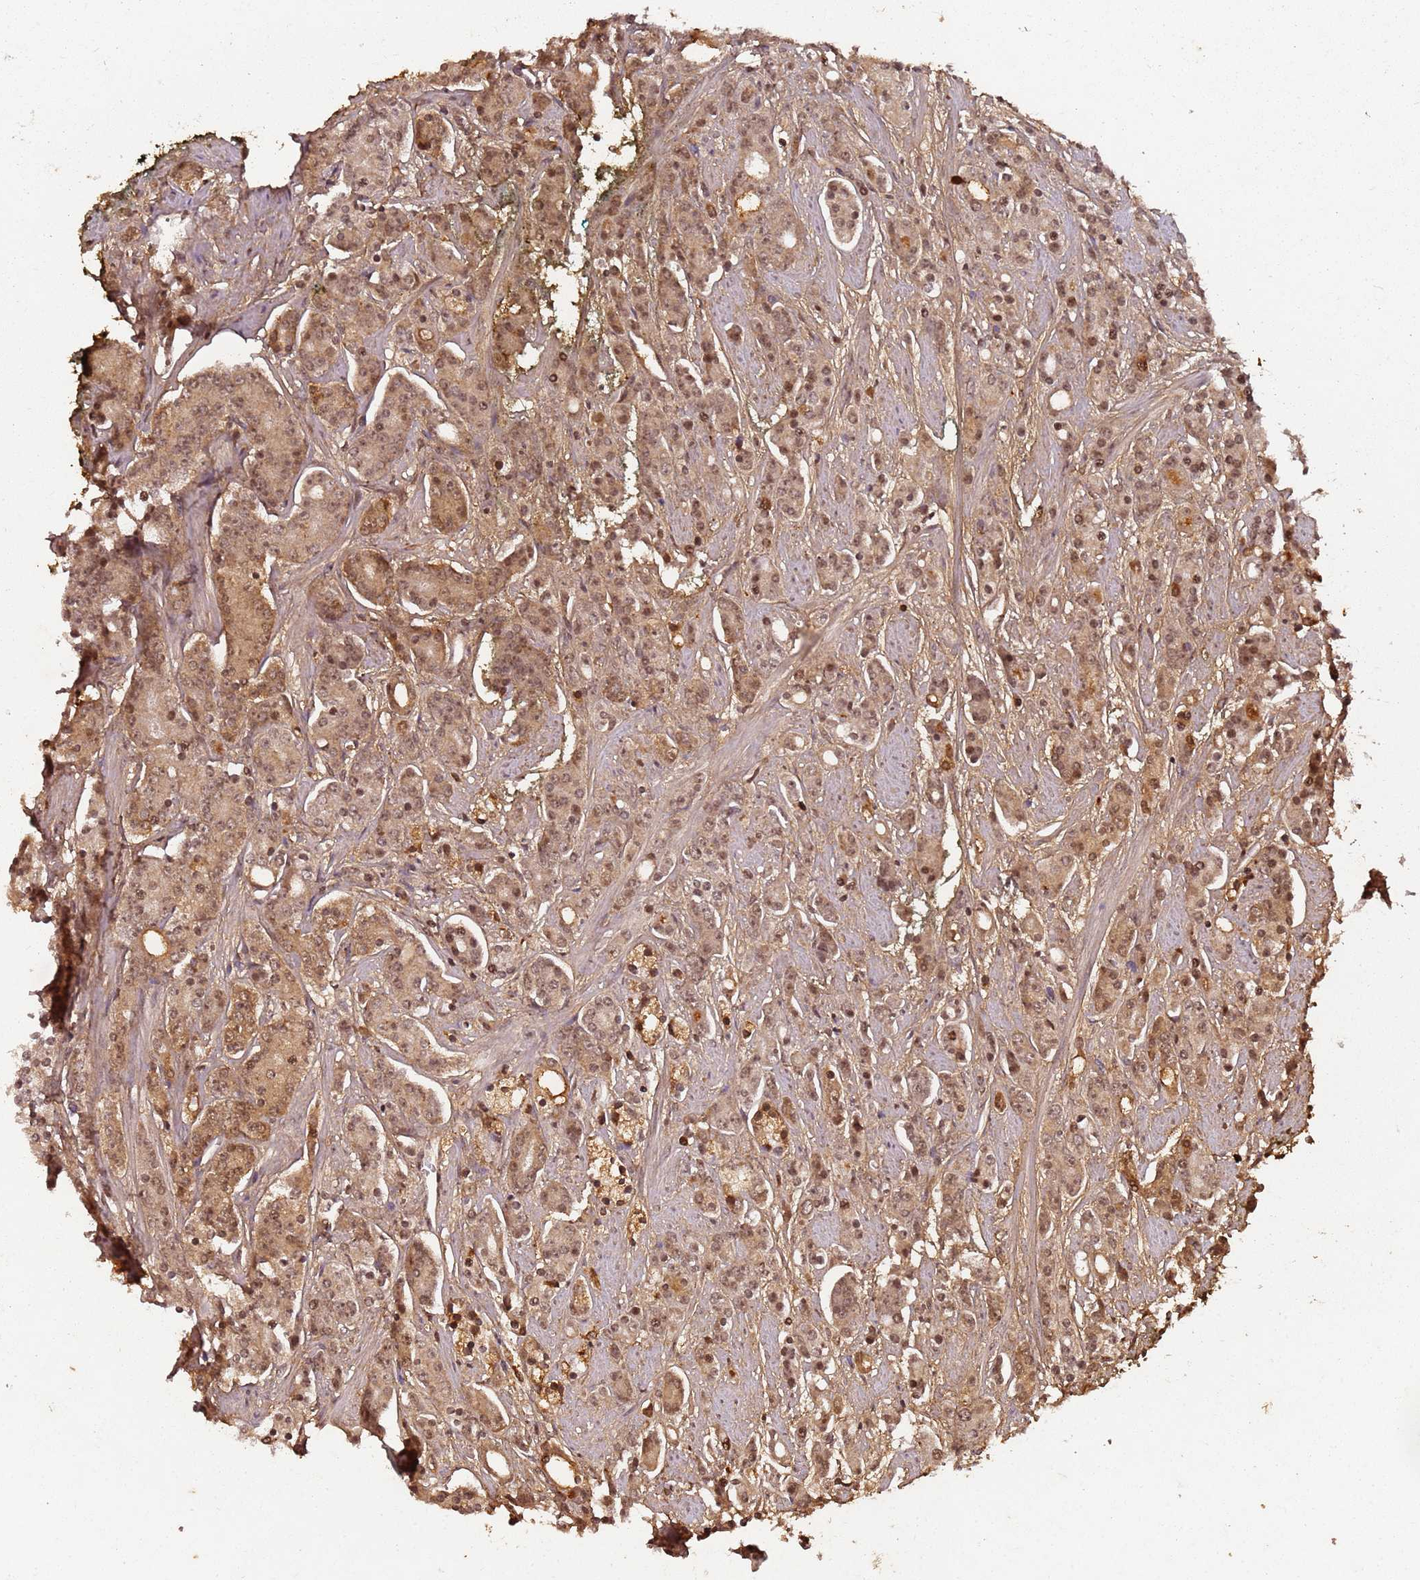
{"staining": {"intensity": "moderate", "quantity": ">75%", "location": "cytoplasmic/membranous,nuclear"}, "tissue": "prostate cancer", "cell_type": "Tumor cells", "image_type": "cancer", "snomed": [{"axis": "morphology", "description": "Adenocarcinoma, High grade"}, {"axis": "topography", "description": "Prostate"}], "caption": "Immunohistochemistry image of neoplastic tissue: prostate cancer stained using immunohistochemistry shows medium levels of moderate protein expression localized specifically in the cytoplasmic/membranous and nuclear of tumor cells, appearing as a cytoplasmic/membranous and nuclear brown color.", "gene": "COL1A2", "patient": {"sex": "male", "age": 62}}